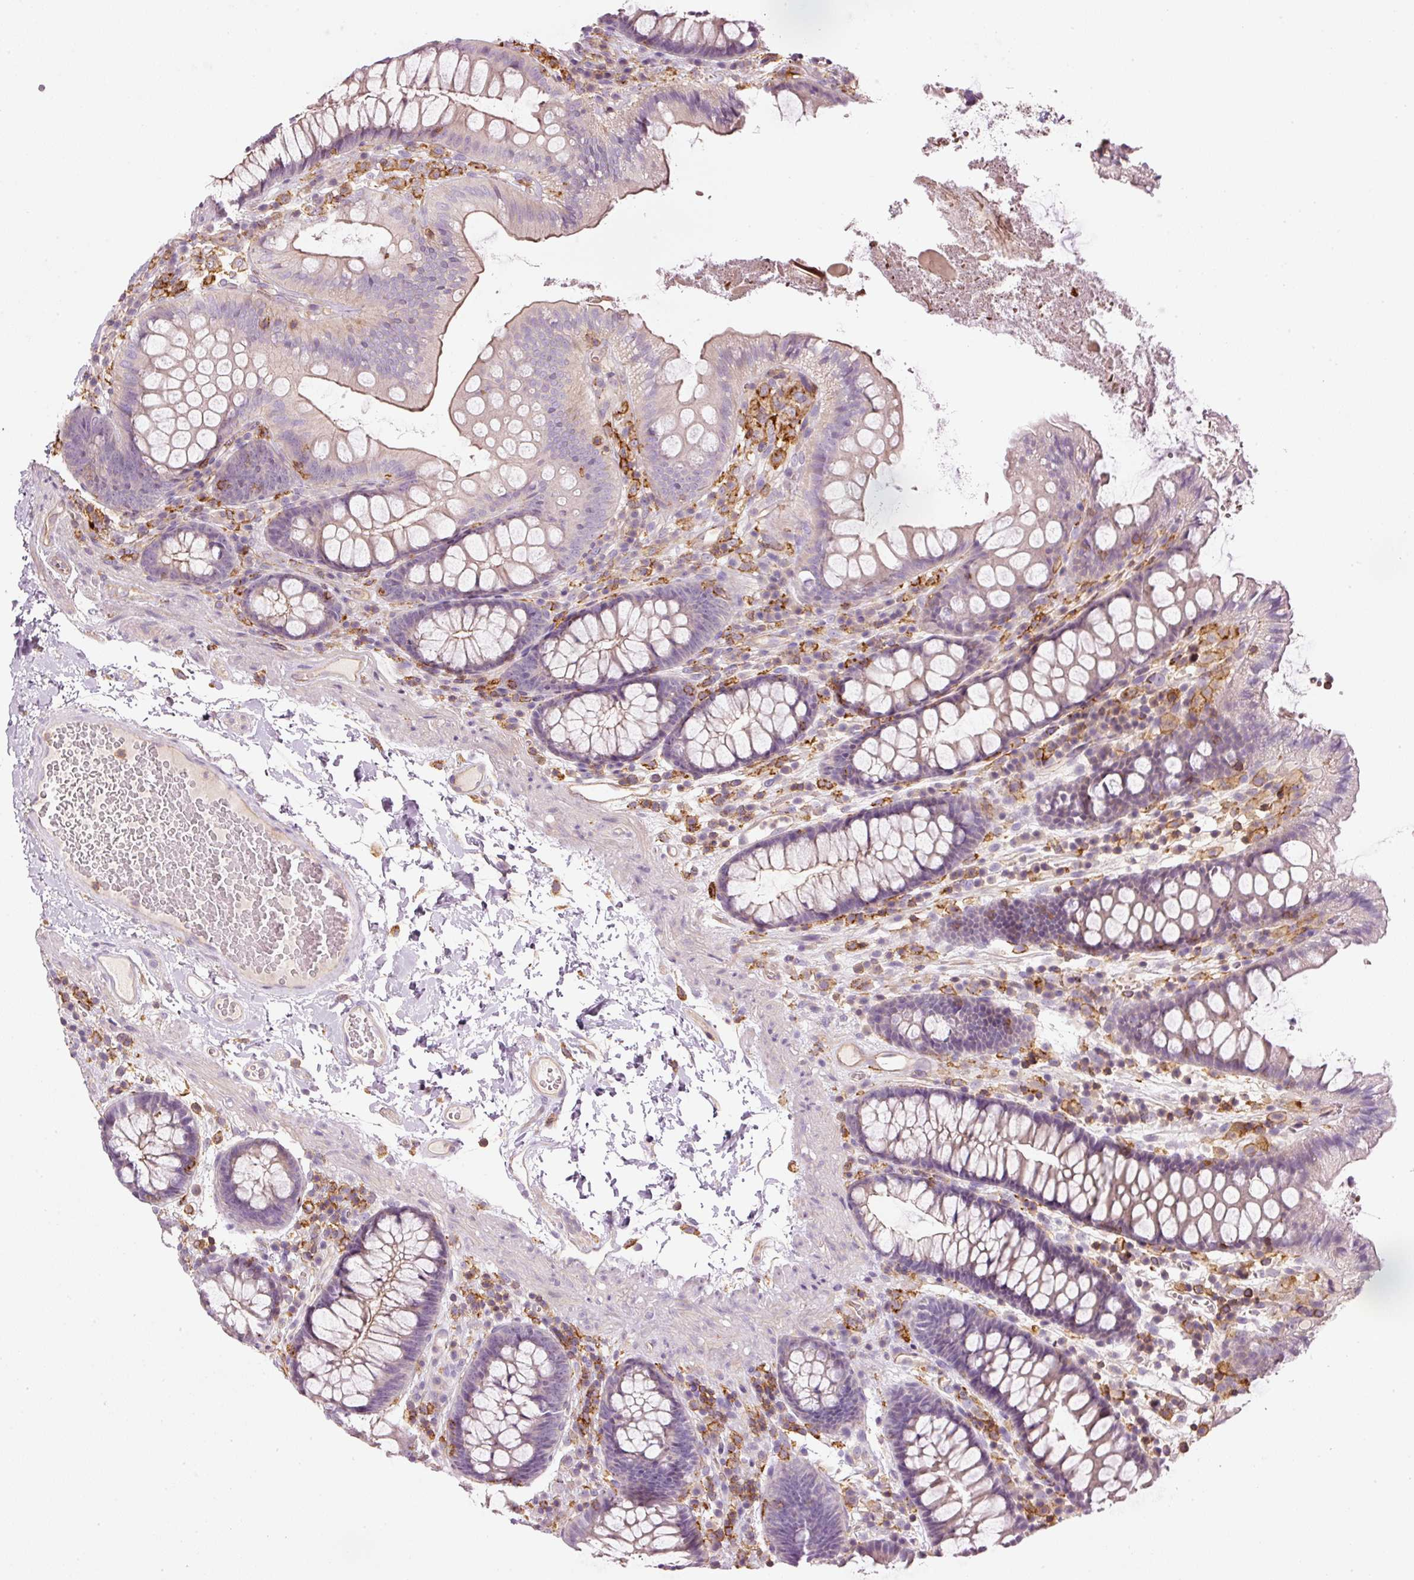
{"staining": {"intensity": "weak", "quantity": "<25%", "location": "cytoplasmic/membranous"}, "tissue": "colon", "cell_type": "Endothelial cells", "image_type": "normal", "snomed": [{"axis": "morphology", "description": "Normal tissue, NOS"}, {"axis": "topography", "description": "Colon"}], "caption": "Image shows no protein positivity in endothelial cells of benign colon. The staining was performed using DAB to visualize the protein expression in brown, while the nuclei were stained in blue with hematoxylin (Magnification: 20x).", "gene": "SIPA1", "patient": {"sex": "male", "age": 84}}